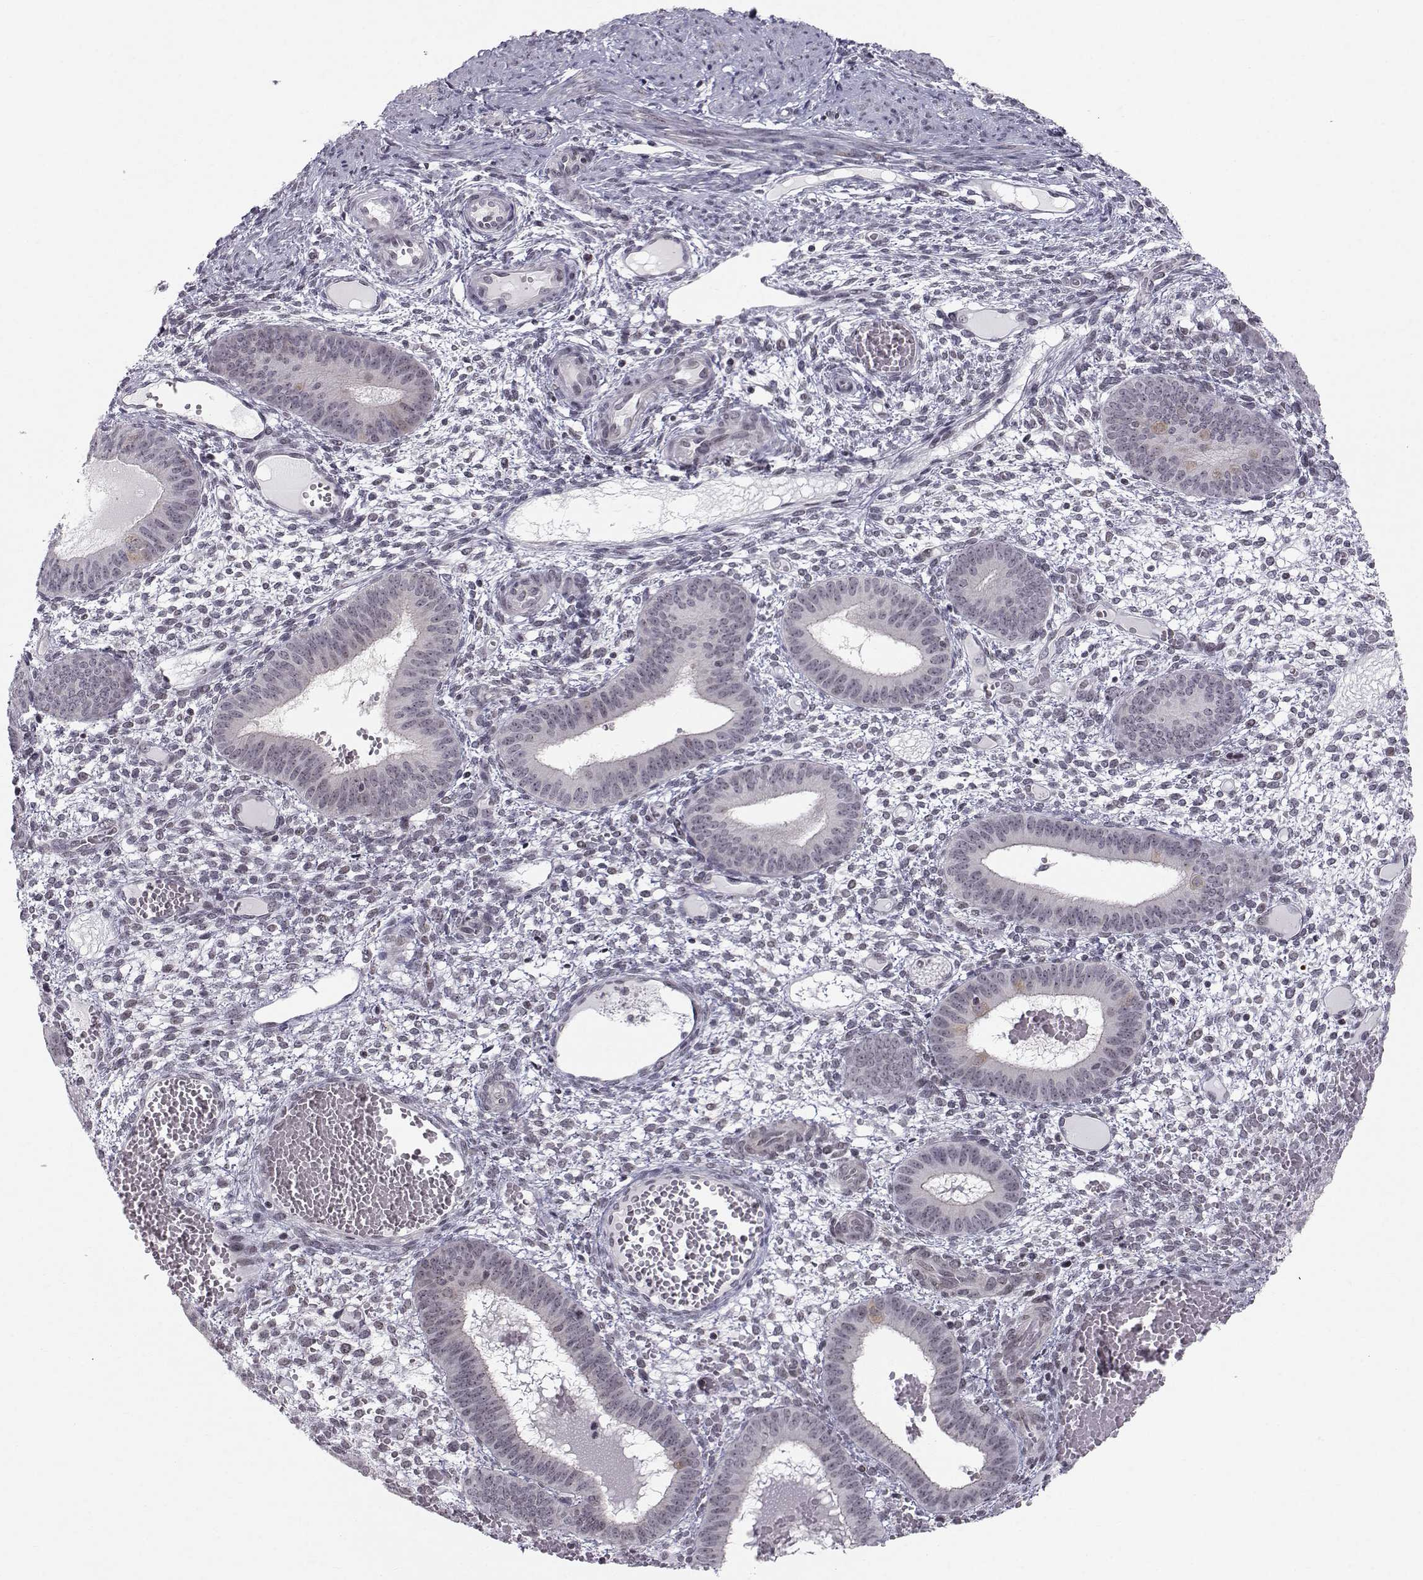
{"staining": {"intensity": "negative", "quantity": "none", "location": "none"}, "tissue": "endometrium", "cell_type": "Cells in endometrial stroma", "image_type": "normal", "snomed": [{"axis": "morphology", "description": "Normal tissue, NOS"}, {"axis": "topography", "description": "Endometrium"}], "caption": "High magnification brightfield microscopy of normal endometrium stained with DAB (brown) and counterstained with hematoxylin (blue): cells in endometrial stroma show no significant expression.", "gene": "MARCHF4", "patient": {"sex": "female", "age": 42}}